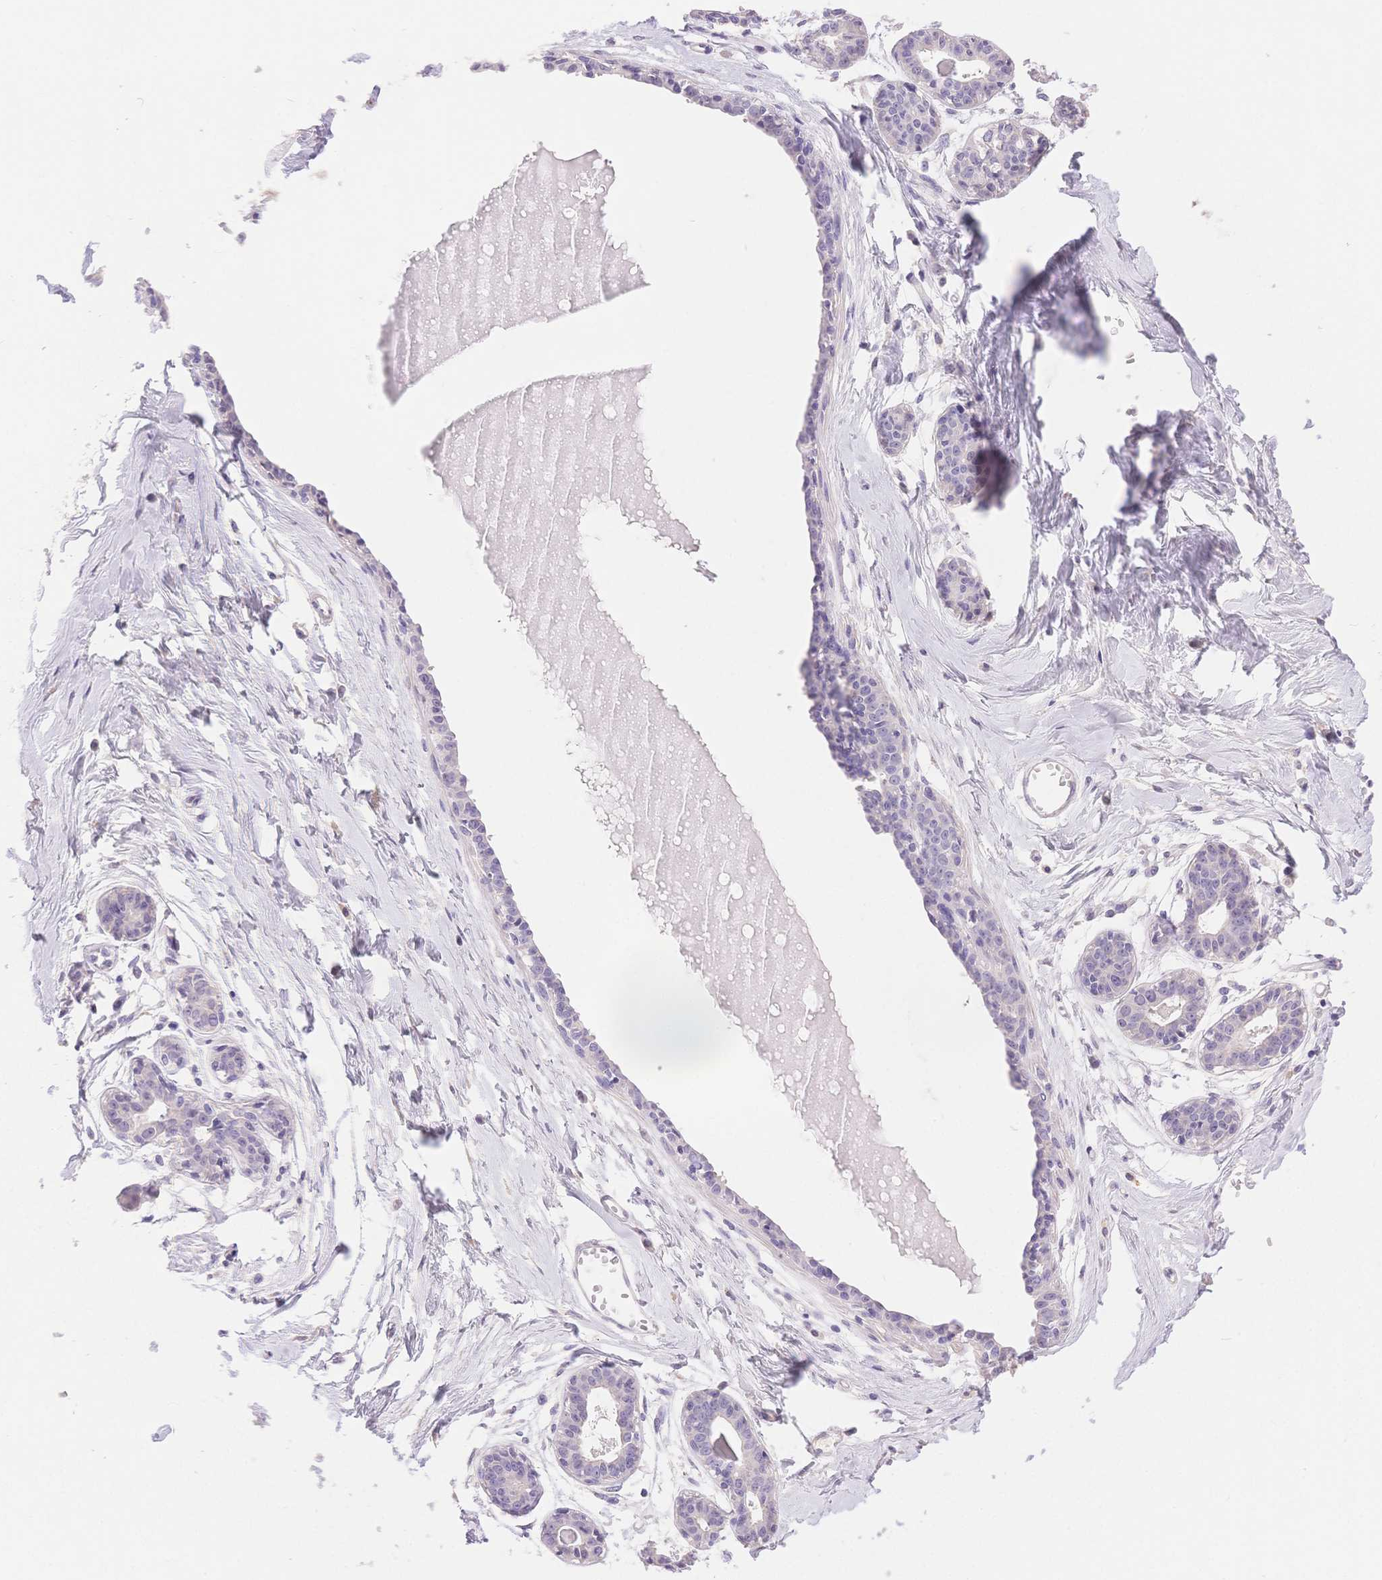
{"staining": {"intensity": "negative", "quantity": "none", "location": "none"}, "tissue": "breast", "cell_type": "Adipocytes", "image_type": "normal", "snomed": [{"axis": "morphology", "description": "Normal tissue, NOS"}, {"axis": "topography", "description": "Breast"}], "caption": "The micrograph reveals no significant staining in adipocytes of breast. (DAB (3,3'-diaminobenzidine) immunohistochemistry with hematoxylin counter stain).", "gene": "MYOM1", "patient": {"sex": "female", "age": 45}}